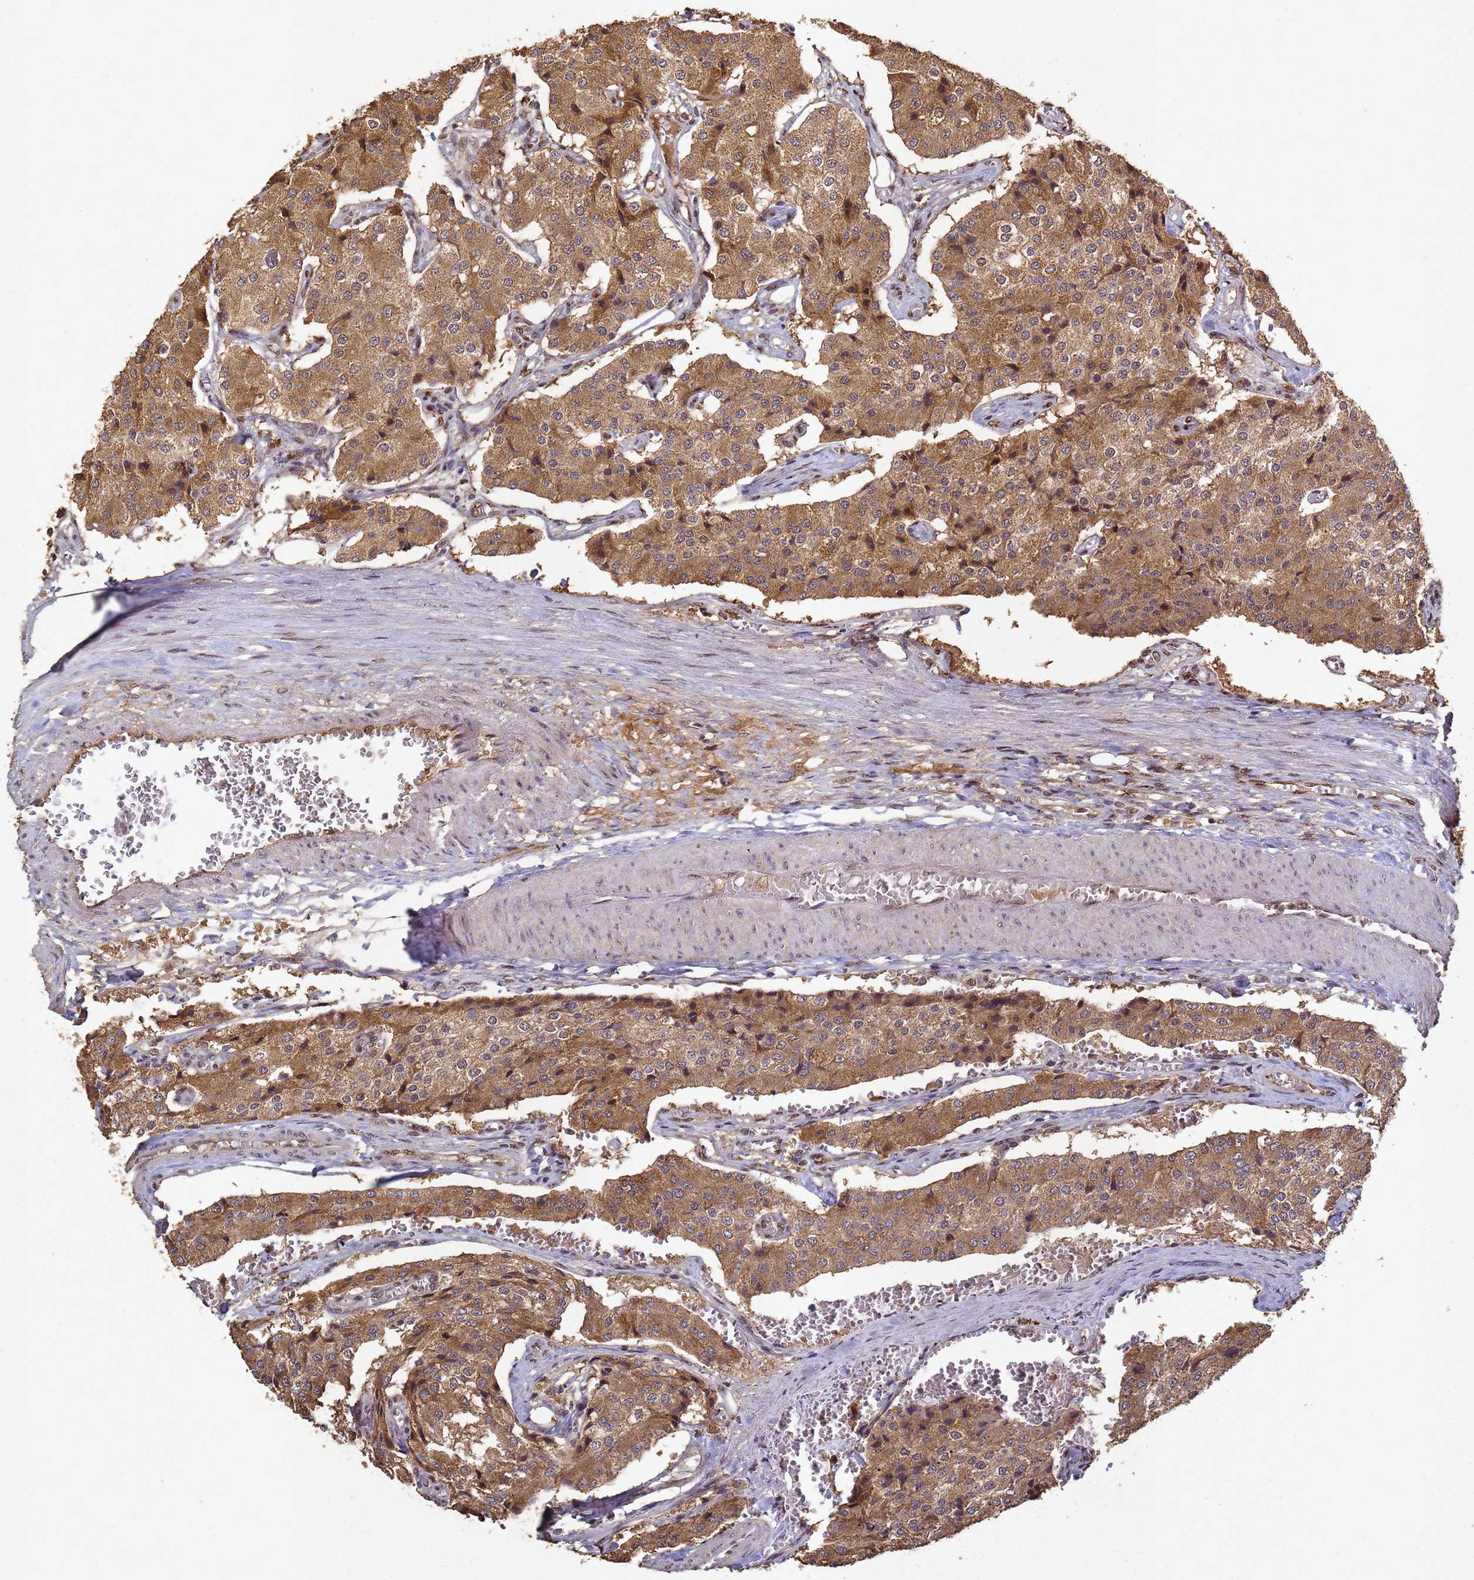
{"staining": {"intensity": "moderate", "quantity": ">75%", "location": "cytoplasmic/membranous"}, "tissue": "carcinoid", "cell_type": "Tumor cells", "image_type": "cancer", "snomed": [{"axis": "morphology", "description": "Carcinoid, malignant, NOS"}, {"axis": "topography", "description": "Colon"}], "caption": "Carcinoid (malignant) stained for a protein (brown) shows moderate cytoplasmic/membranous positive positivity in about >75% of tumor cells.", "gene": "SECISBP2", "patient": {"sex": "female", "age": 52}}